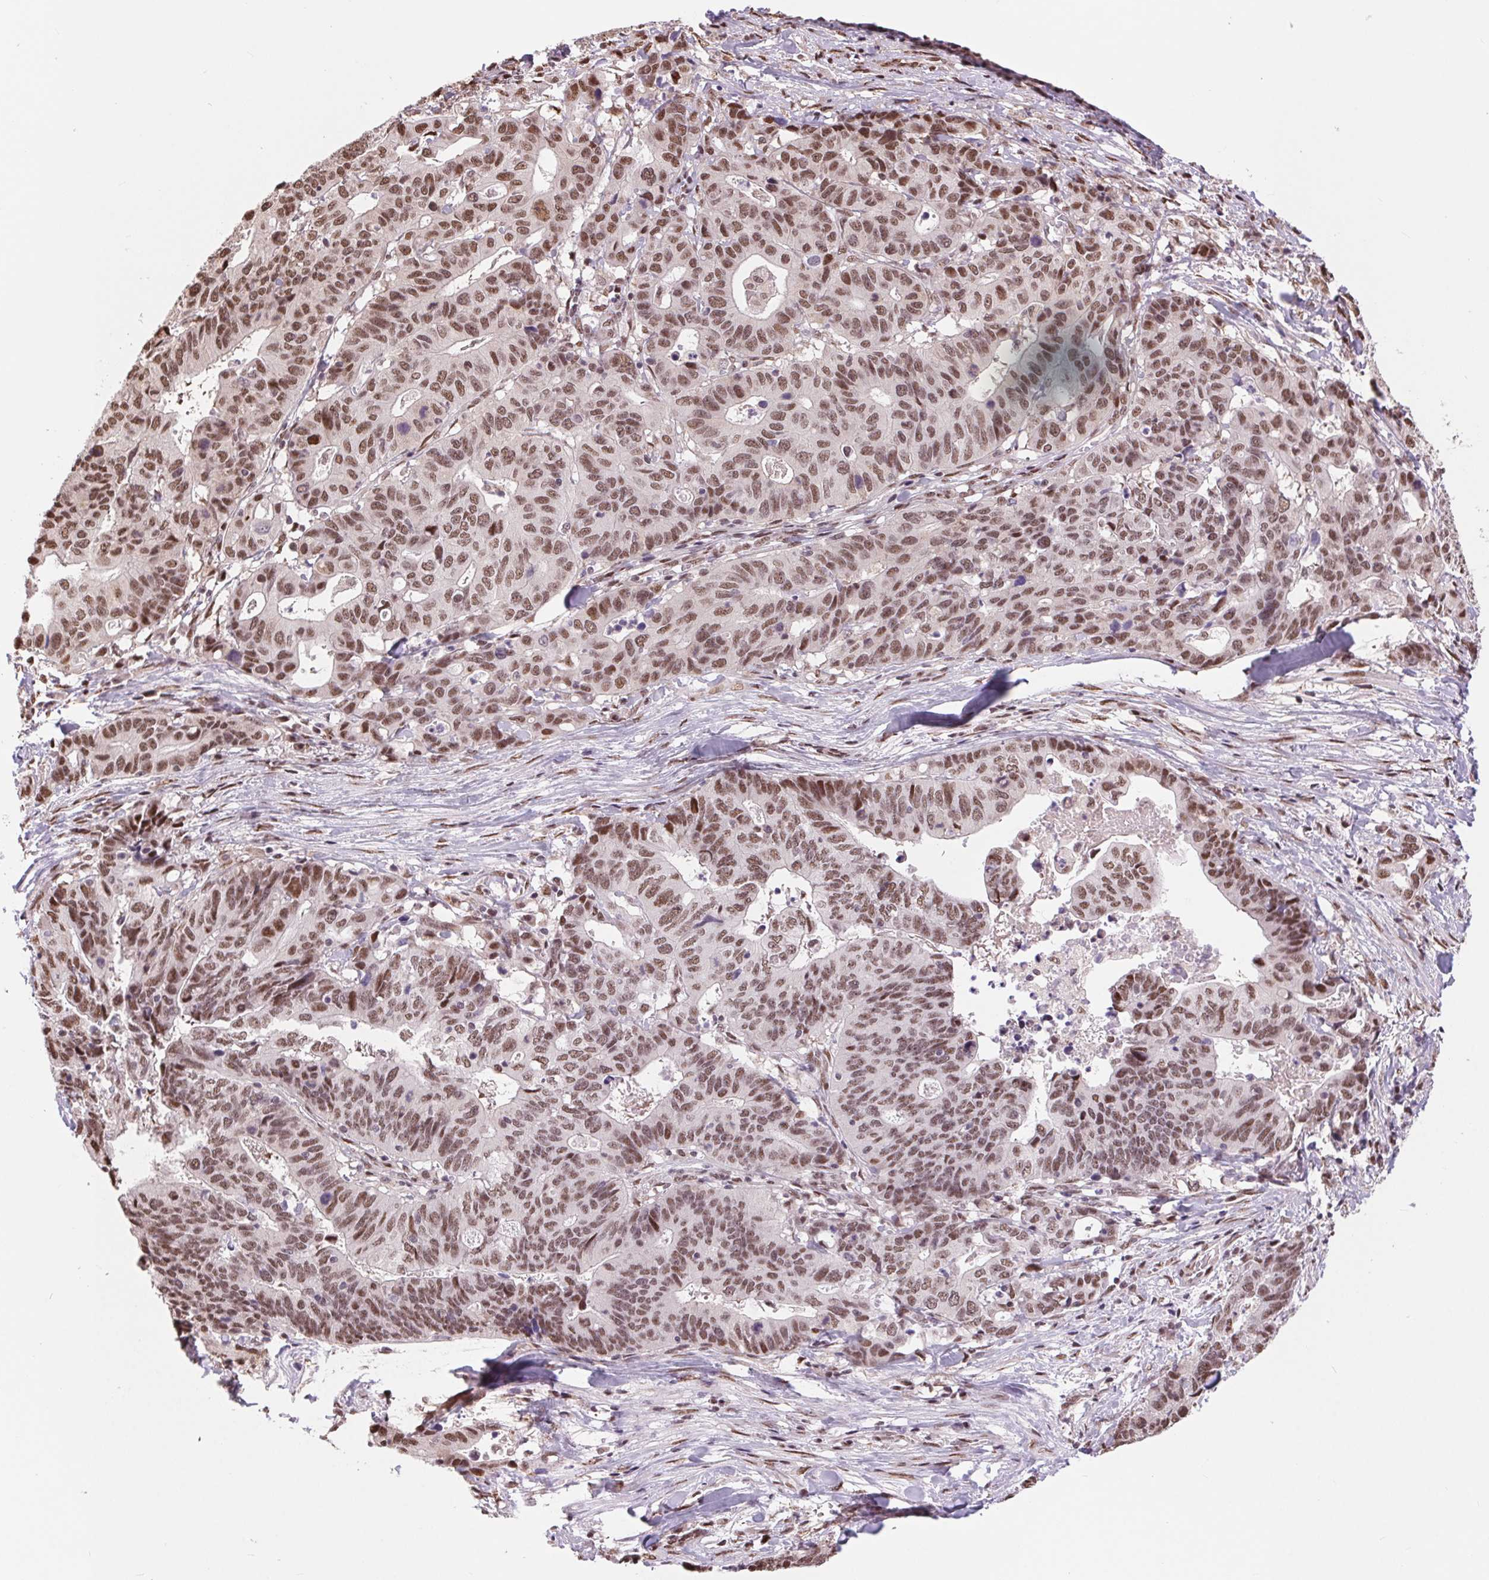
{"staining": {"intensity": "moderate", "quantity": ">75%", "location": "nuclear"}, "tissue": "stomach cancer", "cell_type": "Tumor cells", "image_type": "cancer", "snomed": [{"axis": "morphology", "description": "Adenocarcinoma, NOS"}, {"axis": "topography", "description": "Stomach, upper"}], "caption": "Stomach cancer (adenocarcinoma) stained with immunohistochemistry shows moderate nuclear expression in about >75% of tumor cells. (DAB (3,3'-diaminobenzidine) = brown stain, brightfield microscopy at high magnification).", "gene": "RAD23A", "patient": {"sex": "female", "age": 67}}